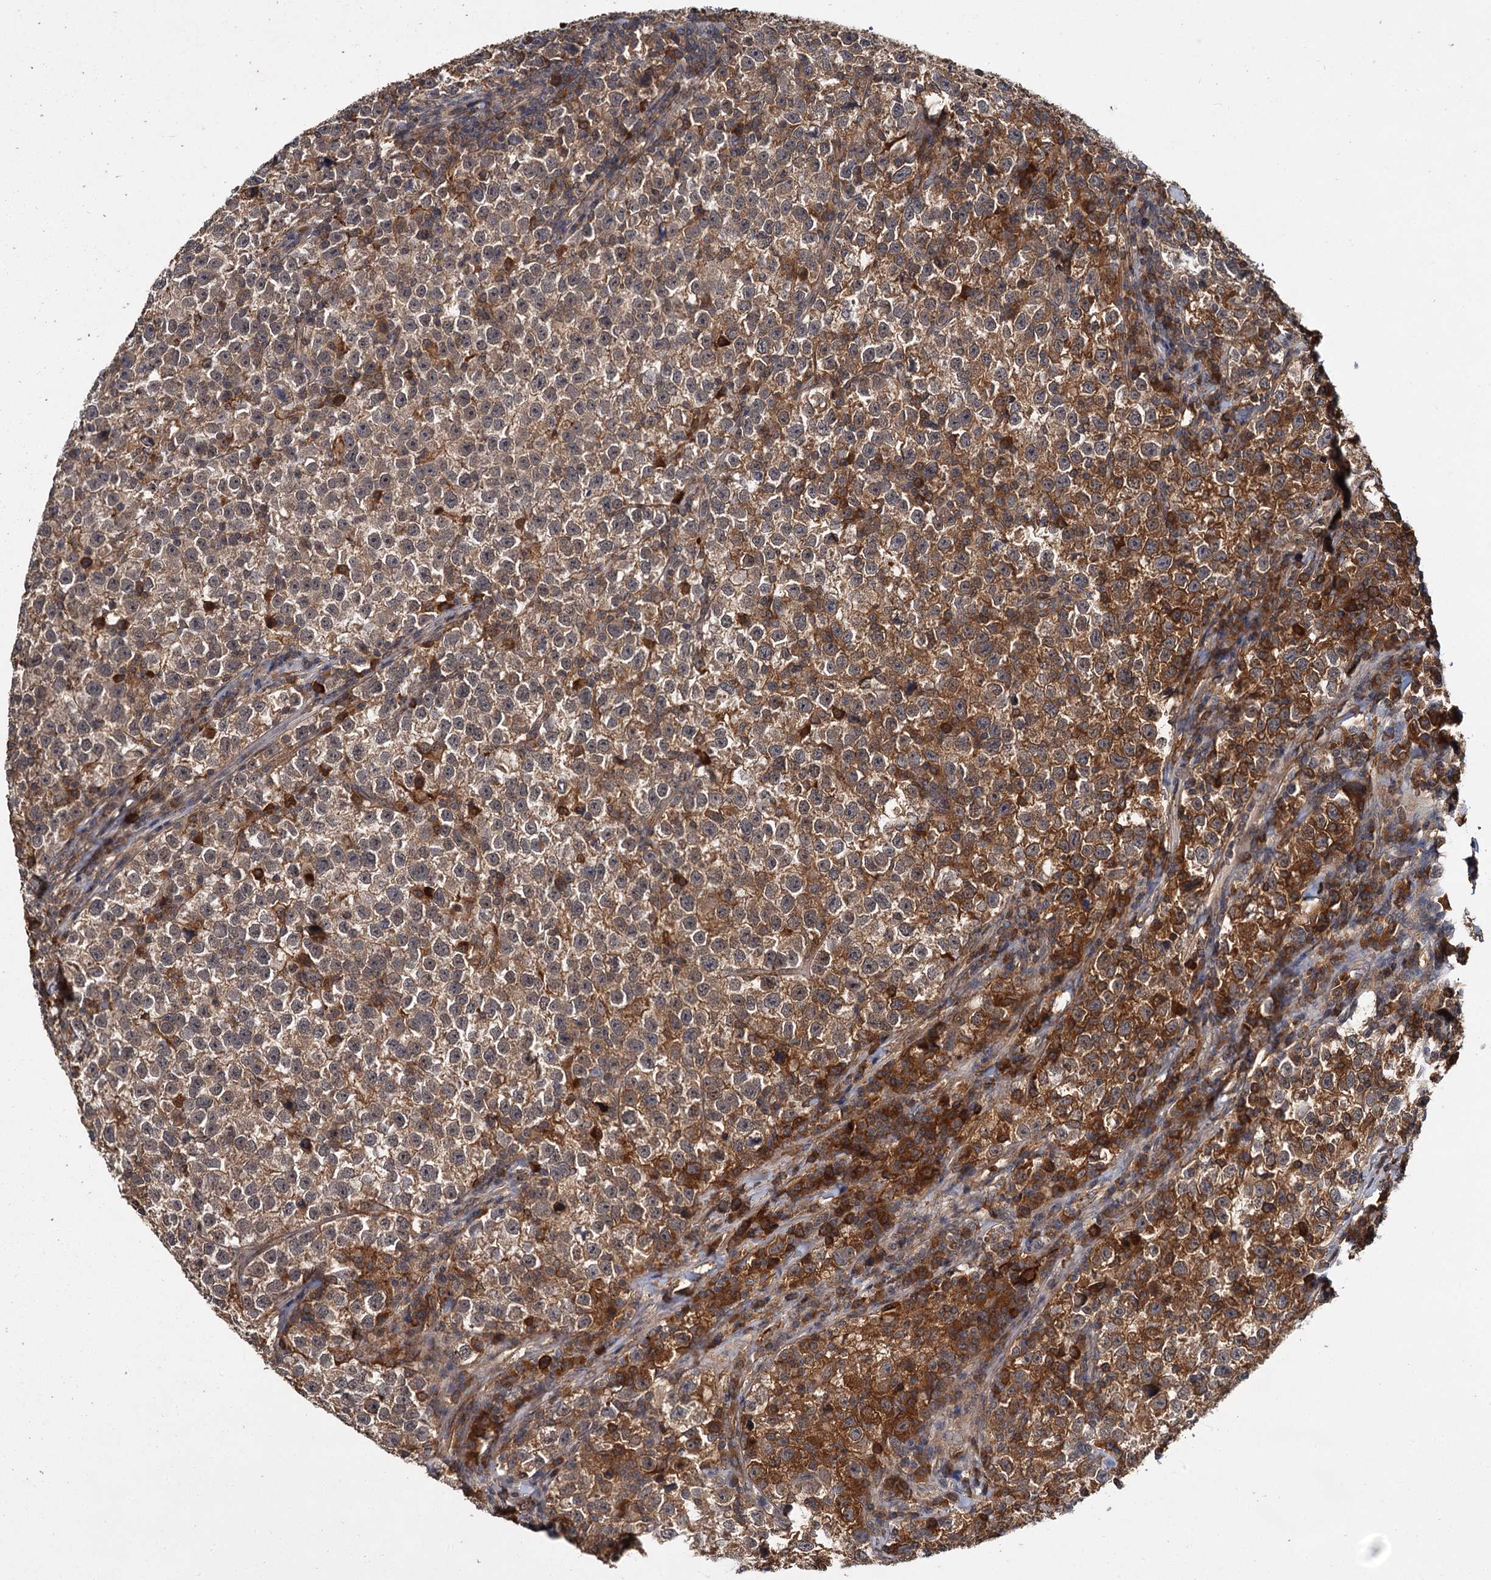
{"staining": {"intensity": "moderate", "quantity": "<25%", "location": "cytoplasmic/membranous"}, "tissue": "testis cancer", "cell_type": "Tumor cells", "image_type": "cancer", "snomed": [{"axis": "morphology", "description": "Normal tissue, NOS"}, {"axis": "morphology", "description": "Seminoma, NOS"}, {"axis": "topography", "description": "Testis"}], "caption": "Human testis seminoma stained with a protein marker exhibits moderate staining in tumor cells.", "gene": "MBD6", "patient": {"sex": "male", "age": 43}}